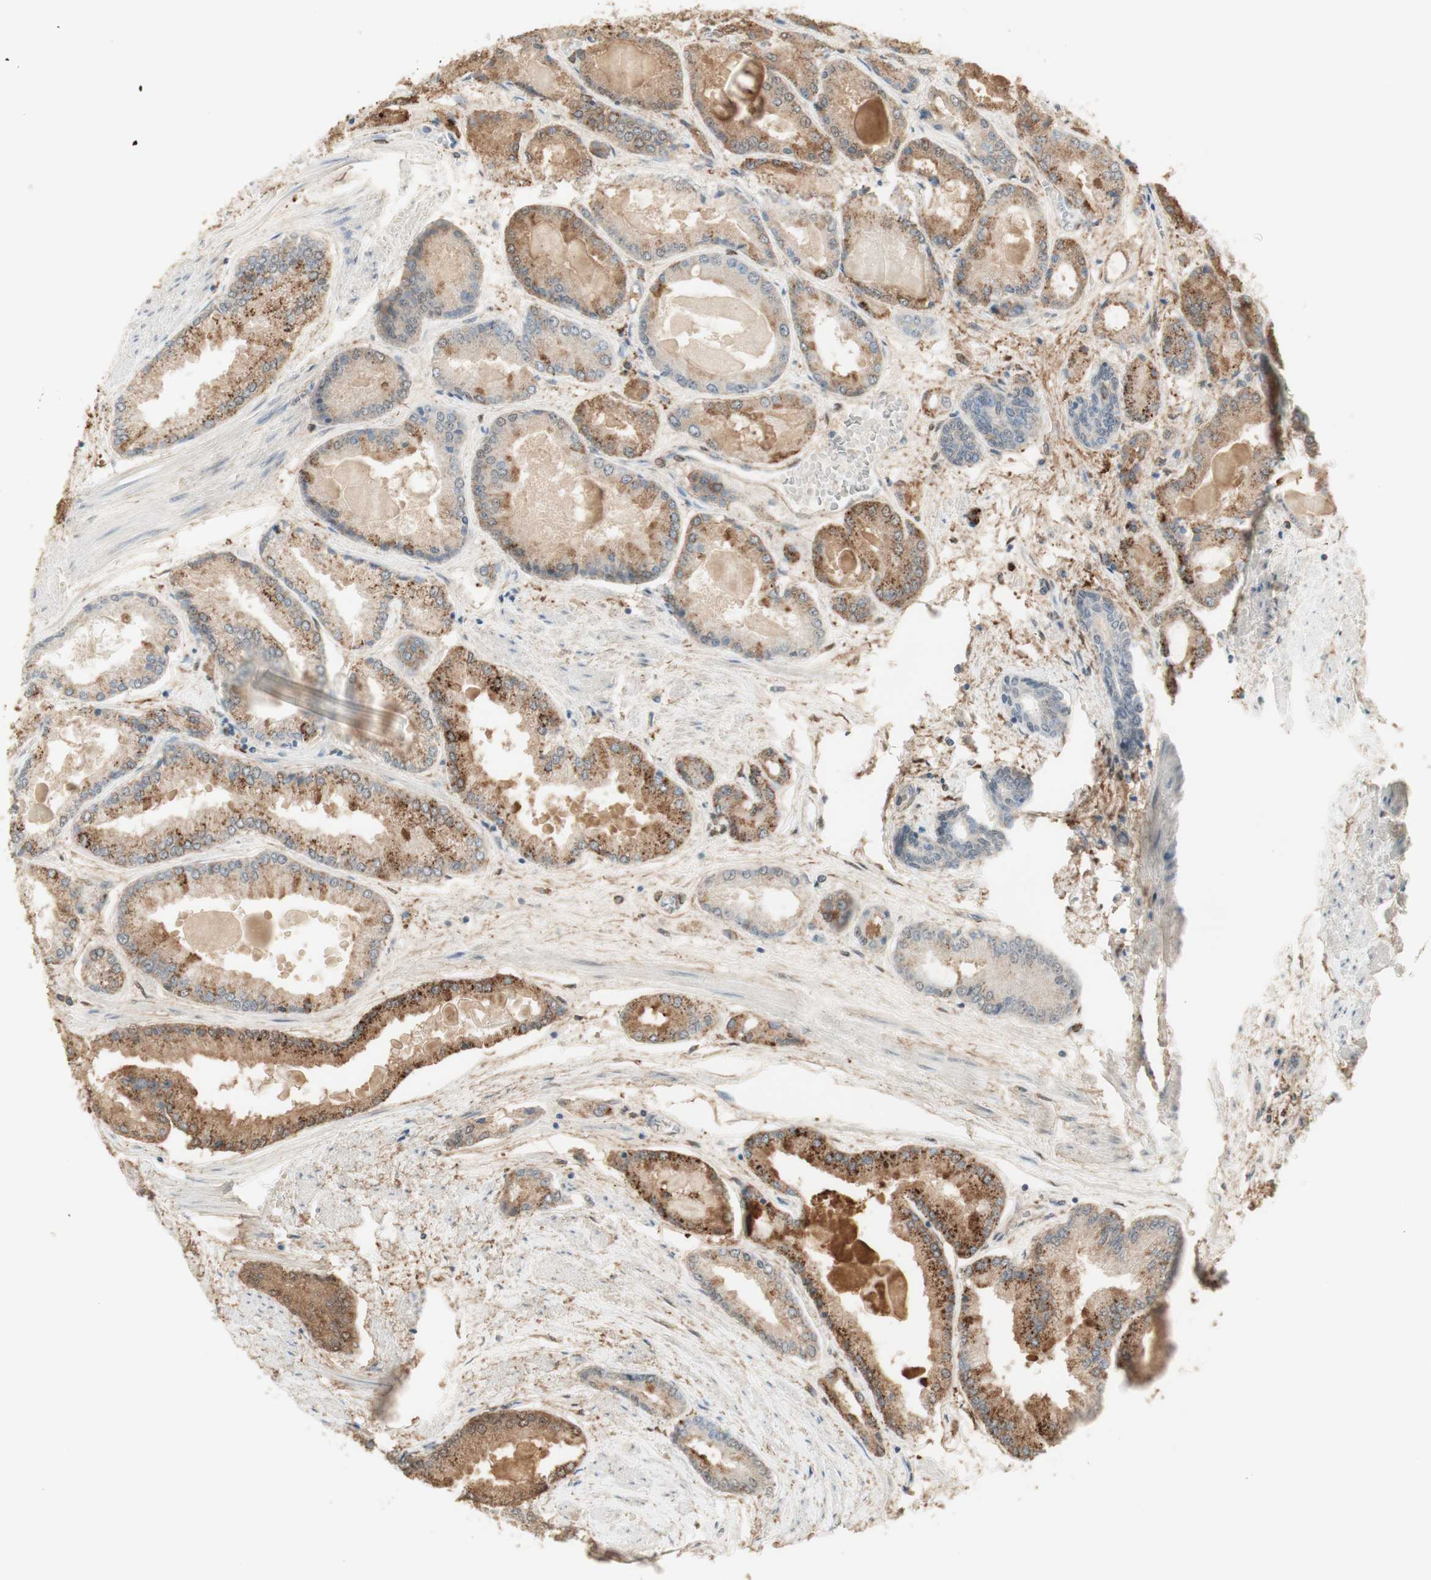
{"staining": {"intensity": "moderate", "quantity": "25%-75%", "location": "cytoplasmic/membranous"}, "tissue": "prostate cancer", "cell_type": "Tumor cells", "image_type": "cancer", "snomed": [{"axis": "morphology", "description": "Adenocarcinoma, High grade"}, {"axis": "topography", "description": "Prostate"}], "caption": "An immunohistochemistry (IHC) photomicrograph of tumor tissue is shown. Protein staining in brown shows moderate cytoplasmic/membranous positivity in prostate cancer within tumor cells.", "gene": "MUC3A", "patient": {"sex": "male", "age": 59}}